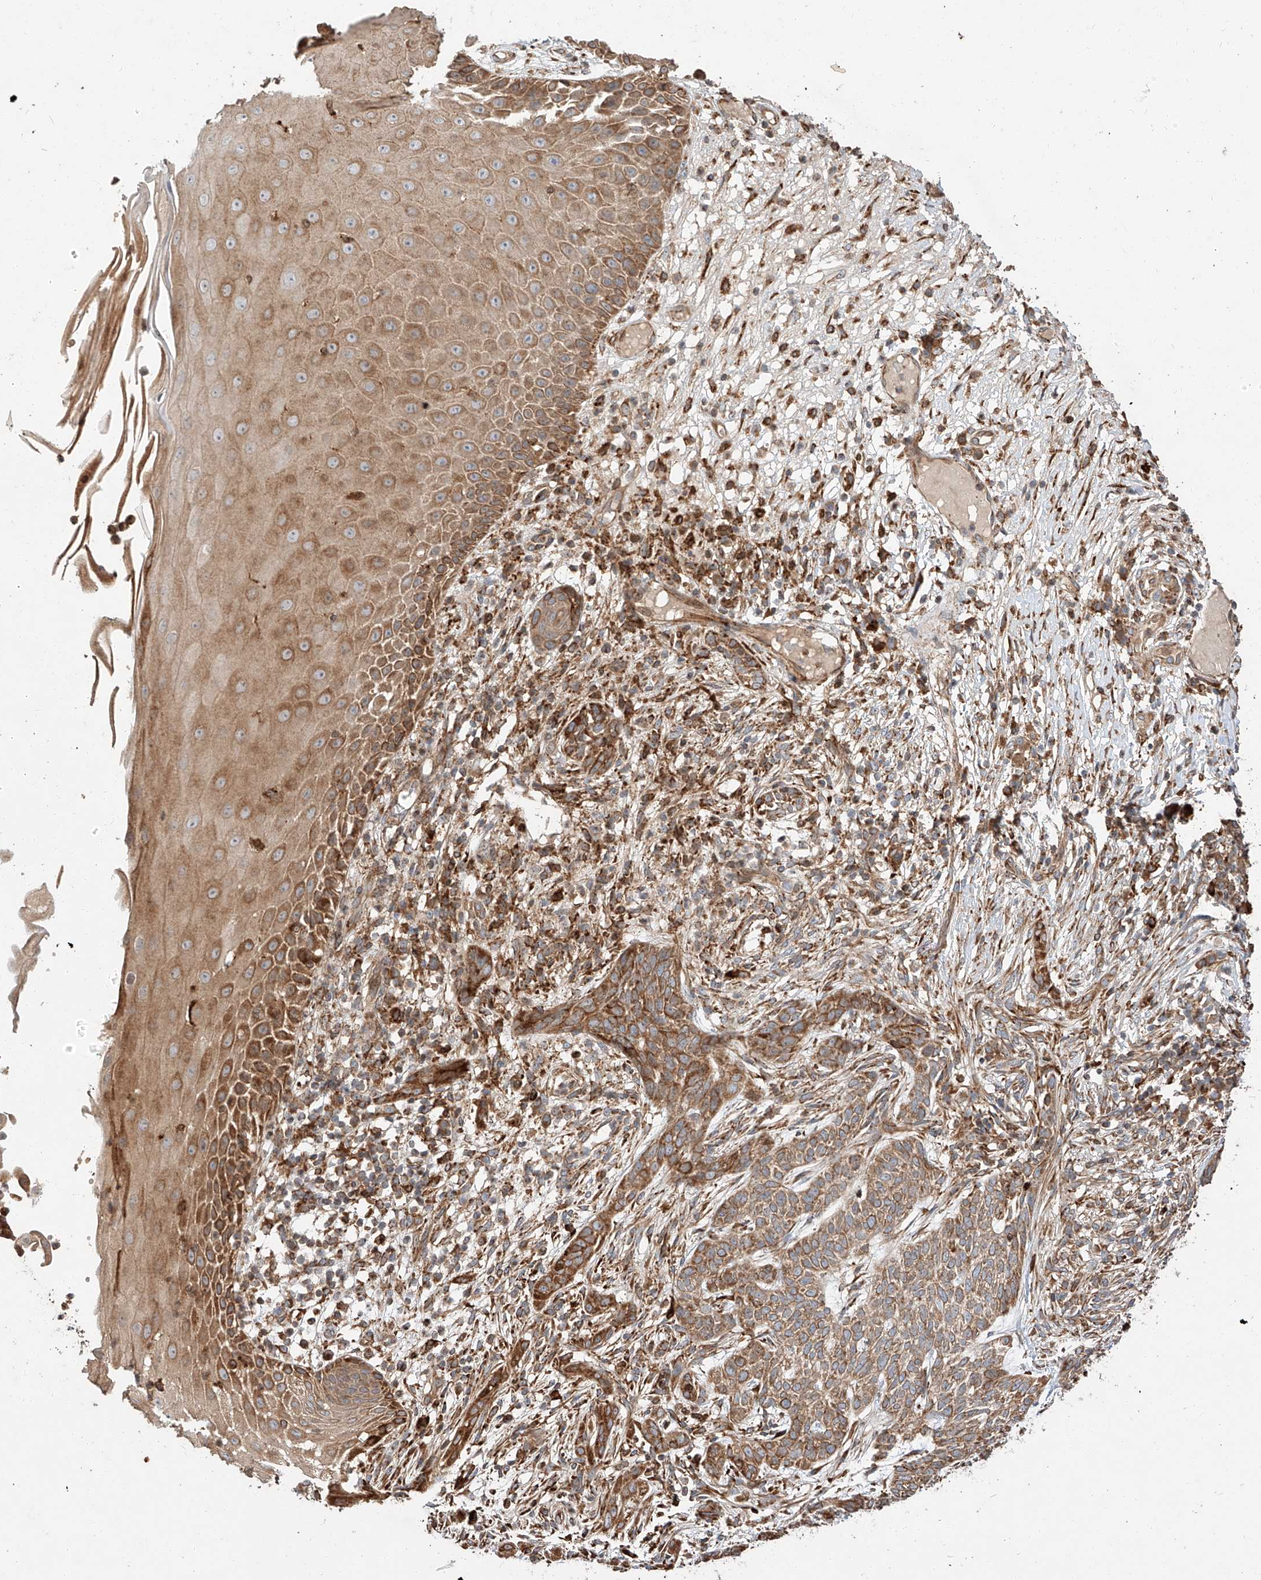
{"staining": {"intensity": "moderate", "quantity": ">75%", "location": "cytoplasmic/membranous"}, "tissue": "skin cancer", "cell_type": "Tumor cells", "image_type": "cancer", "snomed": [{"axis": "morphology", "description": "Normal tissue, NOS"}, {"axis": "morphology", "description": "Basal cell carcinoma"}, {"axis": "topography", "description": "Skin"}], "caption": "Immunohistochemistry histopathology image of skin basal cell carcinoma stained for a protein (brown), which demonstrates medium levels of moderate cytoplasmic/membranous staining in about >75% of tumor cells.", "gene": "ZNF84", "patient": {"sex": "male", "age": 64}}